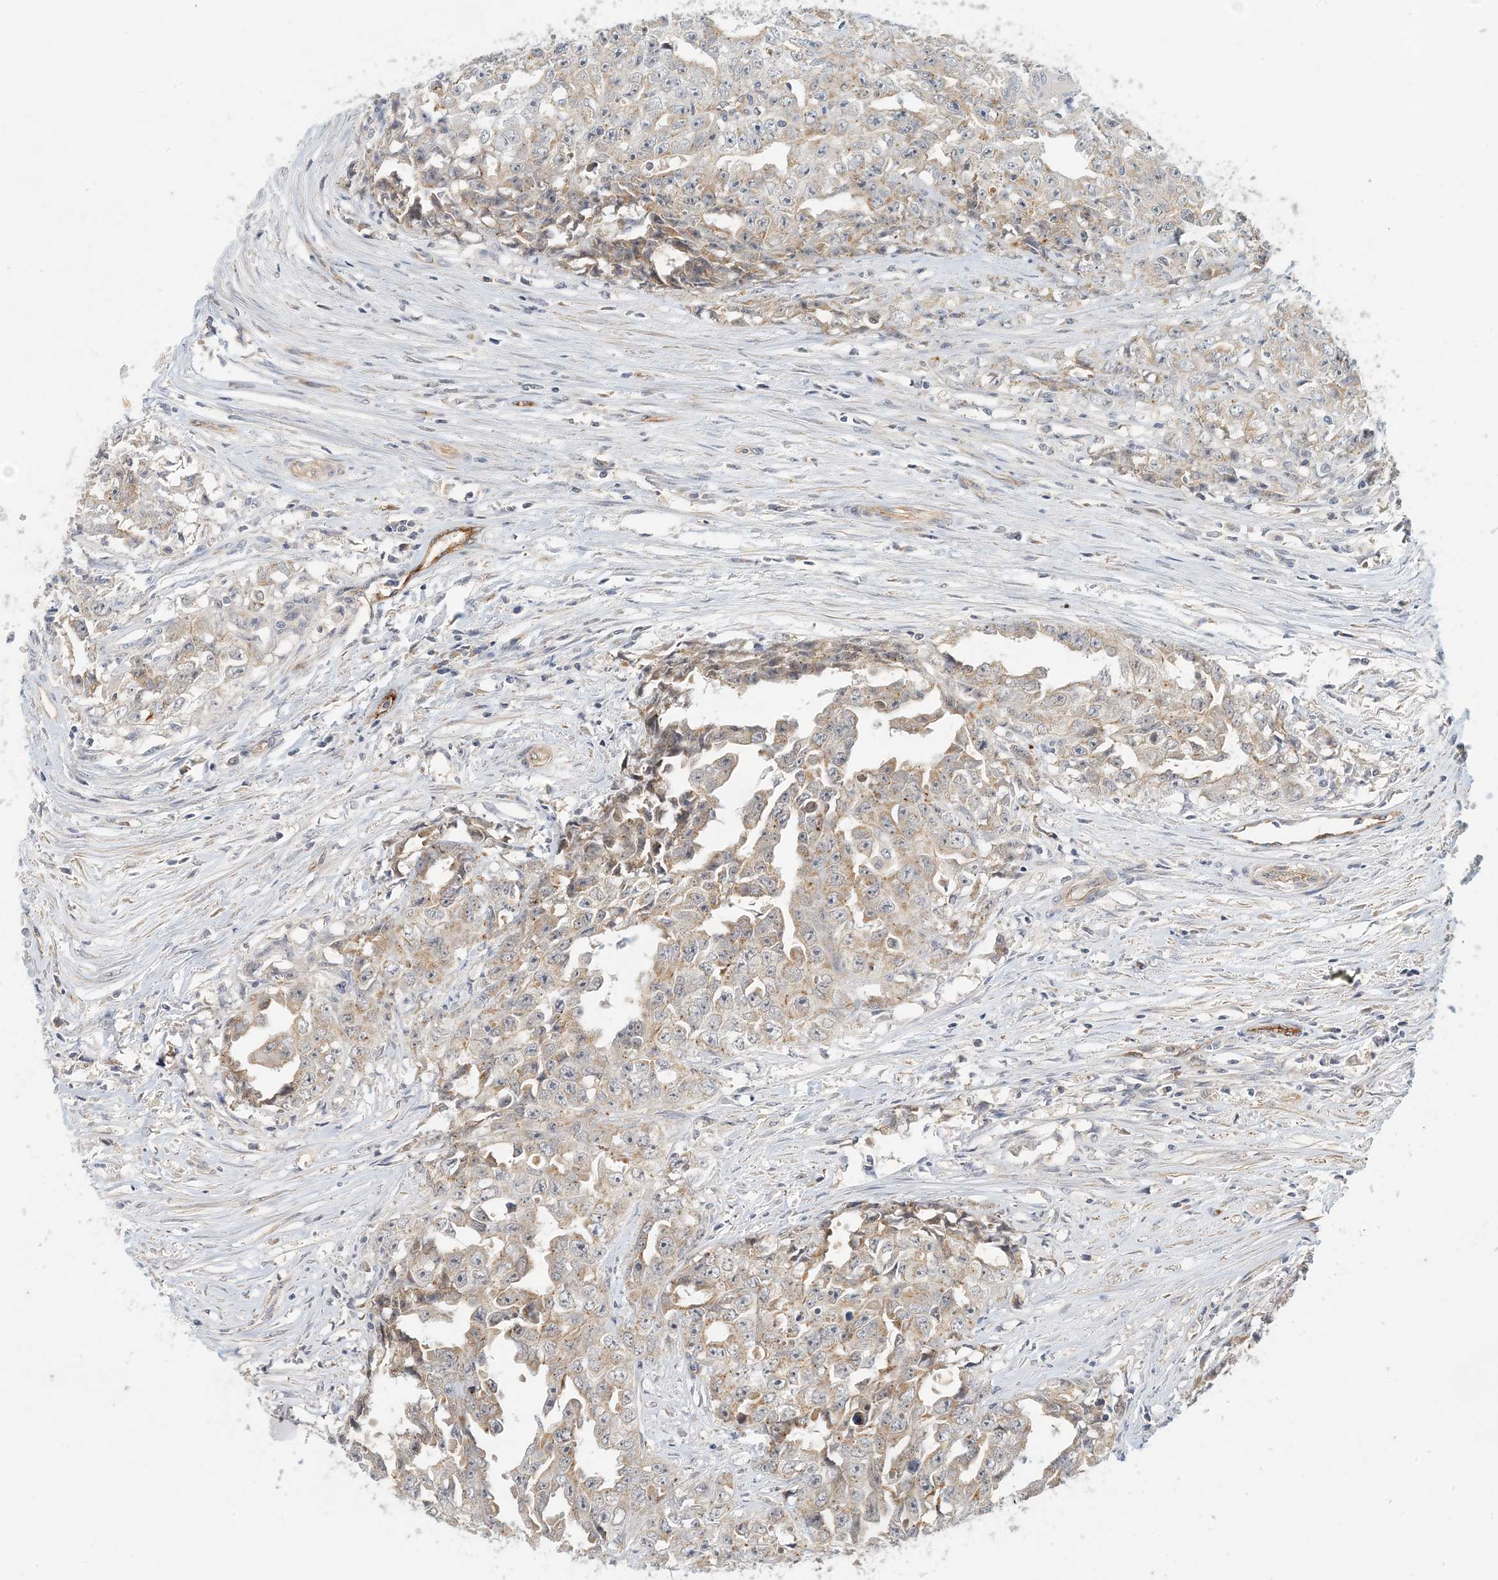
{"staining": {"intensity": "weak", "quantity": ">75%", "location": "cytoplasmic/membranous"}, "tissue": "testis cancer", "cell_type": "Tumor cells", "image_type": "cancer", "snomed": [{"axis": "morphology", "description": "Seminoma, NOS"}, {"axis": "morphology", "description": "Carcinoma, Embryonal, NOS"}, {"axis": "topography", "description": "Testis"}], "caption": "Testis cancer tissue demonstrates weak cytoplasmic/membranous positivity in about >75% of tumor cells (Stains: DAB in brown, nuclei in blue, Microscopy: brightfield microscopy at high magnification).", "gene": "ZBTB3", "patient": {"sex": "male", "age": 43}}